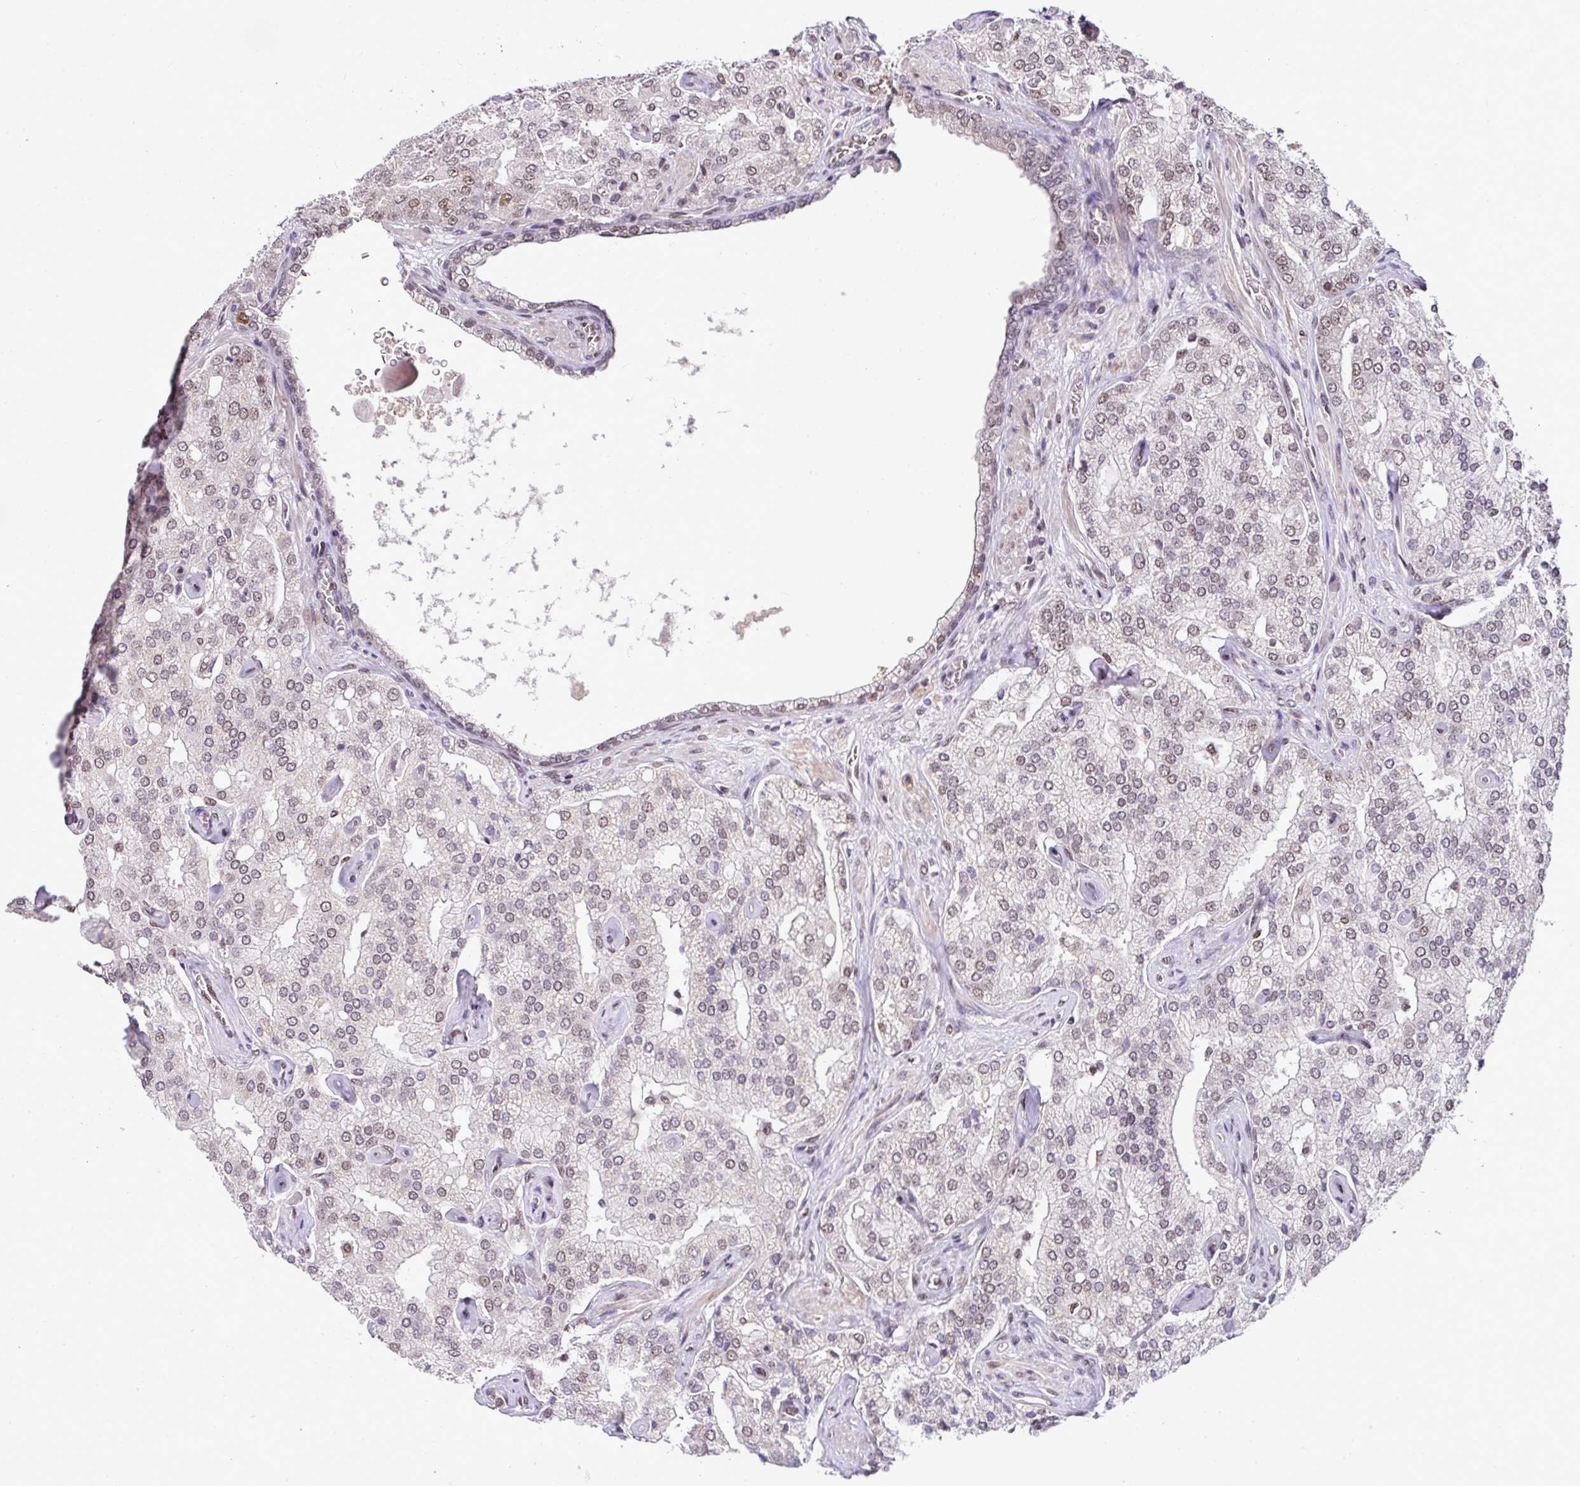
{"staining": {"intensity": "moderate", "quantity": "25%-75%", "location": "nuclear"}, "tissue": "prostate cancer", "cell_type": "Tumor cells", "image_type": "cancer", "snomed": [{"axis": "morphology", "description": "Adenocarcinoma, High grade"}, {"axis": "topography", "description": "Prostate"}], "caption": "Immunohistochemistry image of neoplastic tissue: human prostate cancer stained using immunohistochemistry demonstrates medium levels of moderate protein expression localized specifically in the nuclear of tumor cells, appearing as a nuclear brown color.", "gene": "PGAP4", "patient": {"sex": "male", "age": 68}}